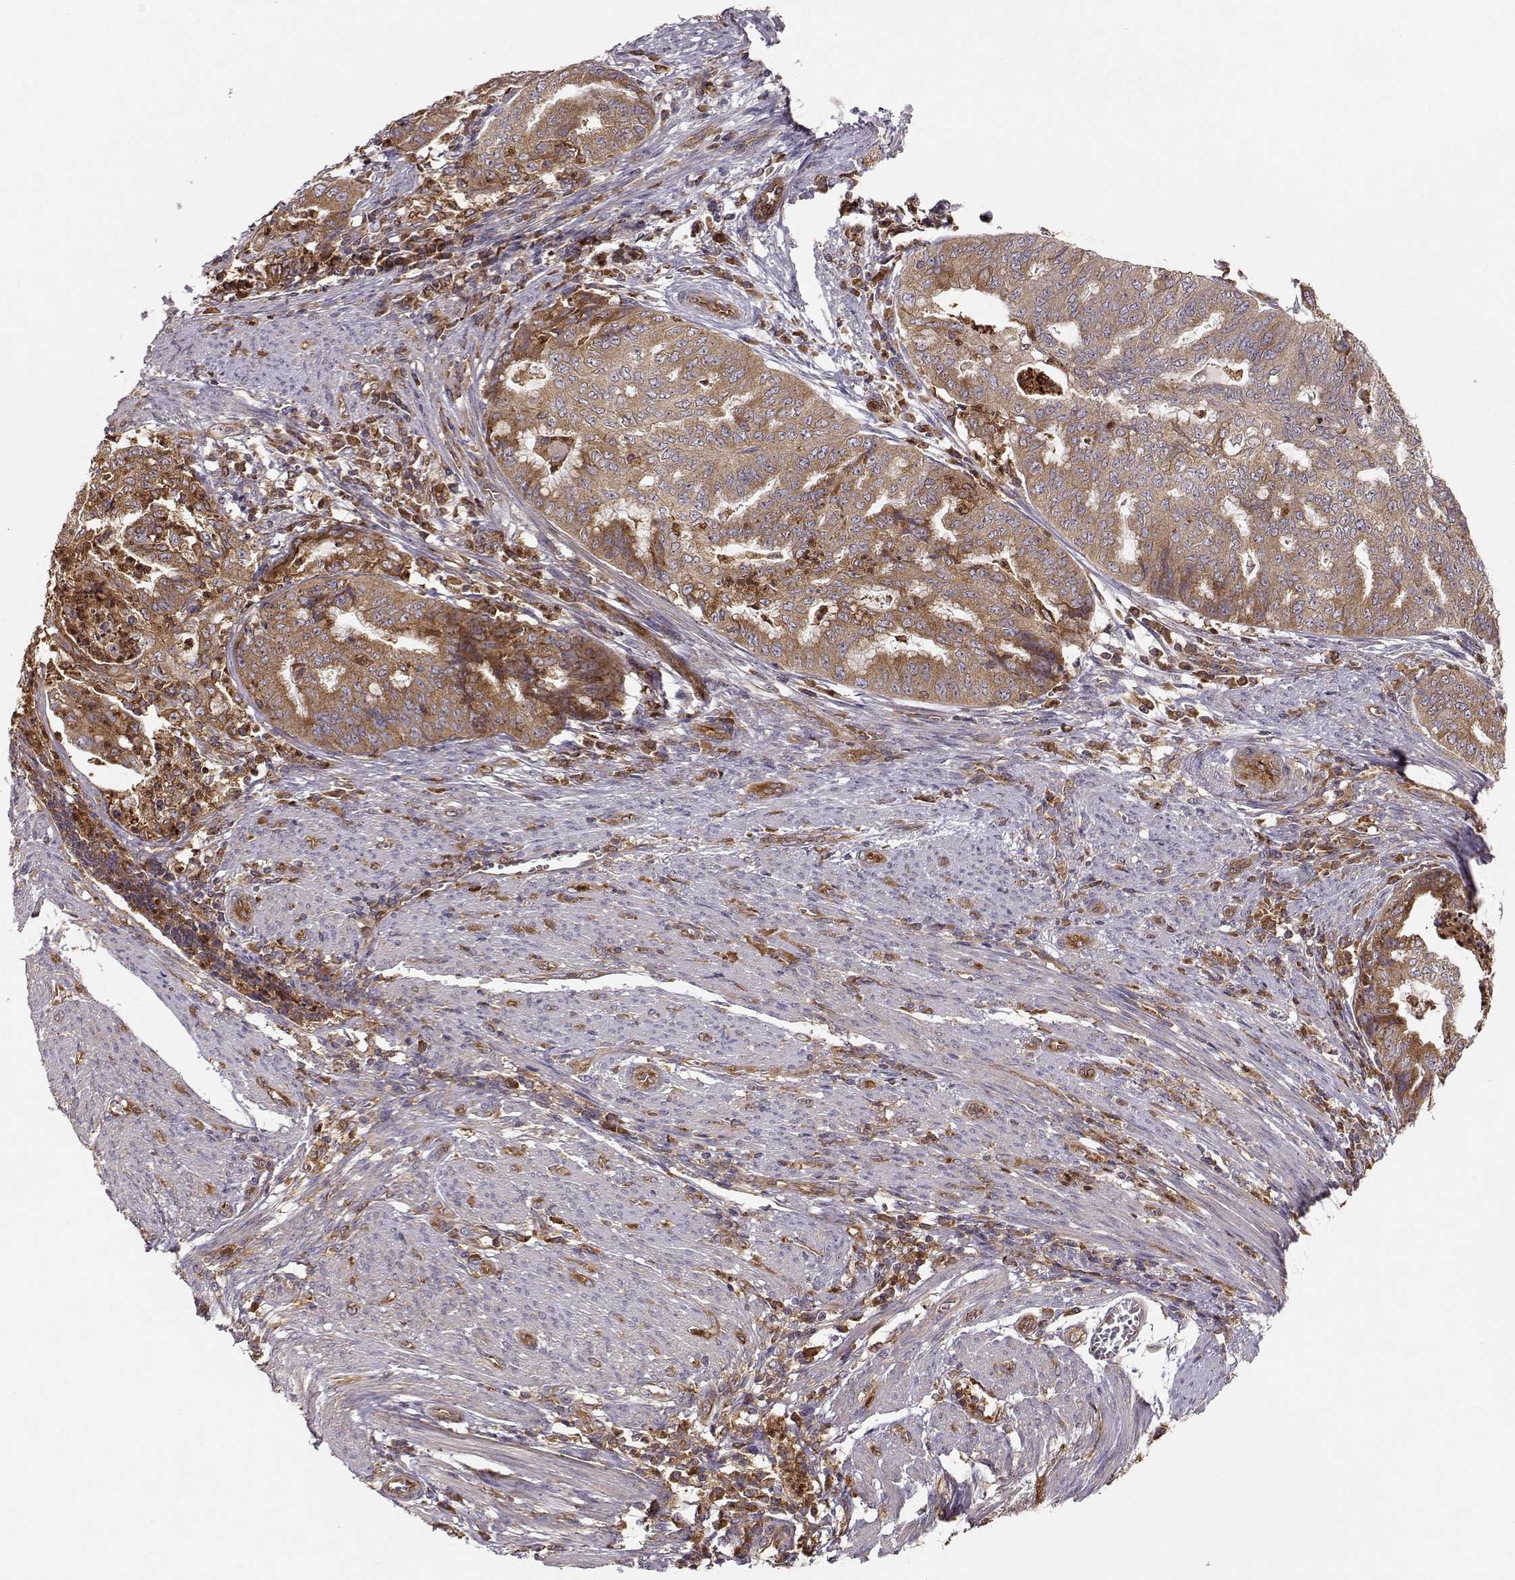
{"staining": {"intensity": "moderate", "quantity": "25%-75%", "location": "cytoplasmic/membranous"}, "tissue": "endometrial cancer", "cell_type": "Tumor cells", "image_type": "cancer", "snomed": [{"axis": "morphology", "description": "Adenocarcinoma, NOS"}, {"axis": "topography", "description": "Endometrium"}], "caption": "Immunohistochemical staining of adenocarcinoma (endometrial) shows moderate cytoplasmic/membranous protein expression in approximately 25%-75% of tumor cells.", "gene": "ARHGEF2", "patient": {"sex": "female", "age": 79}}